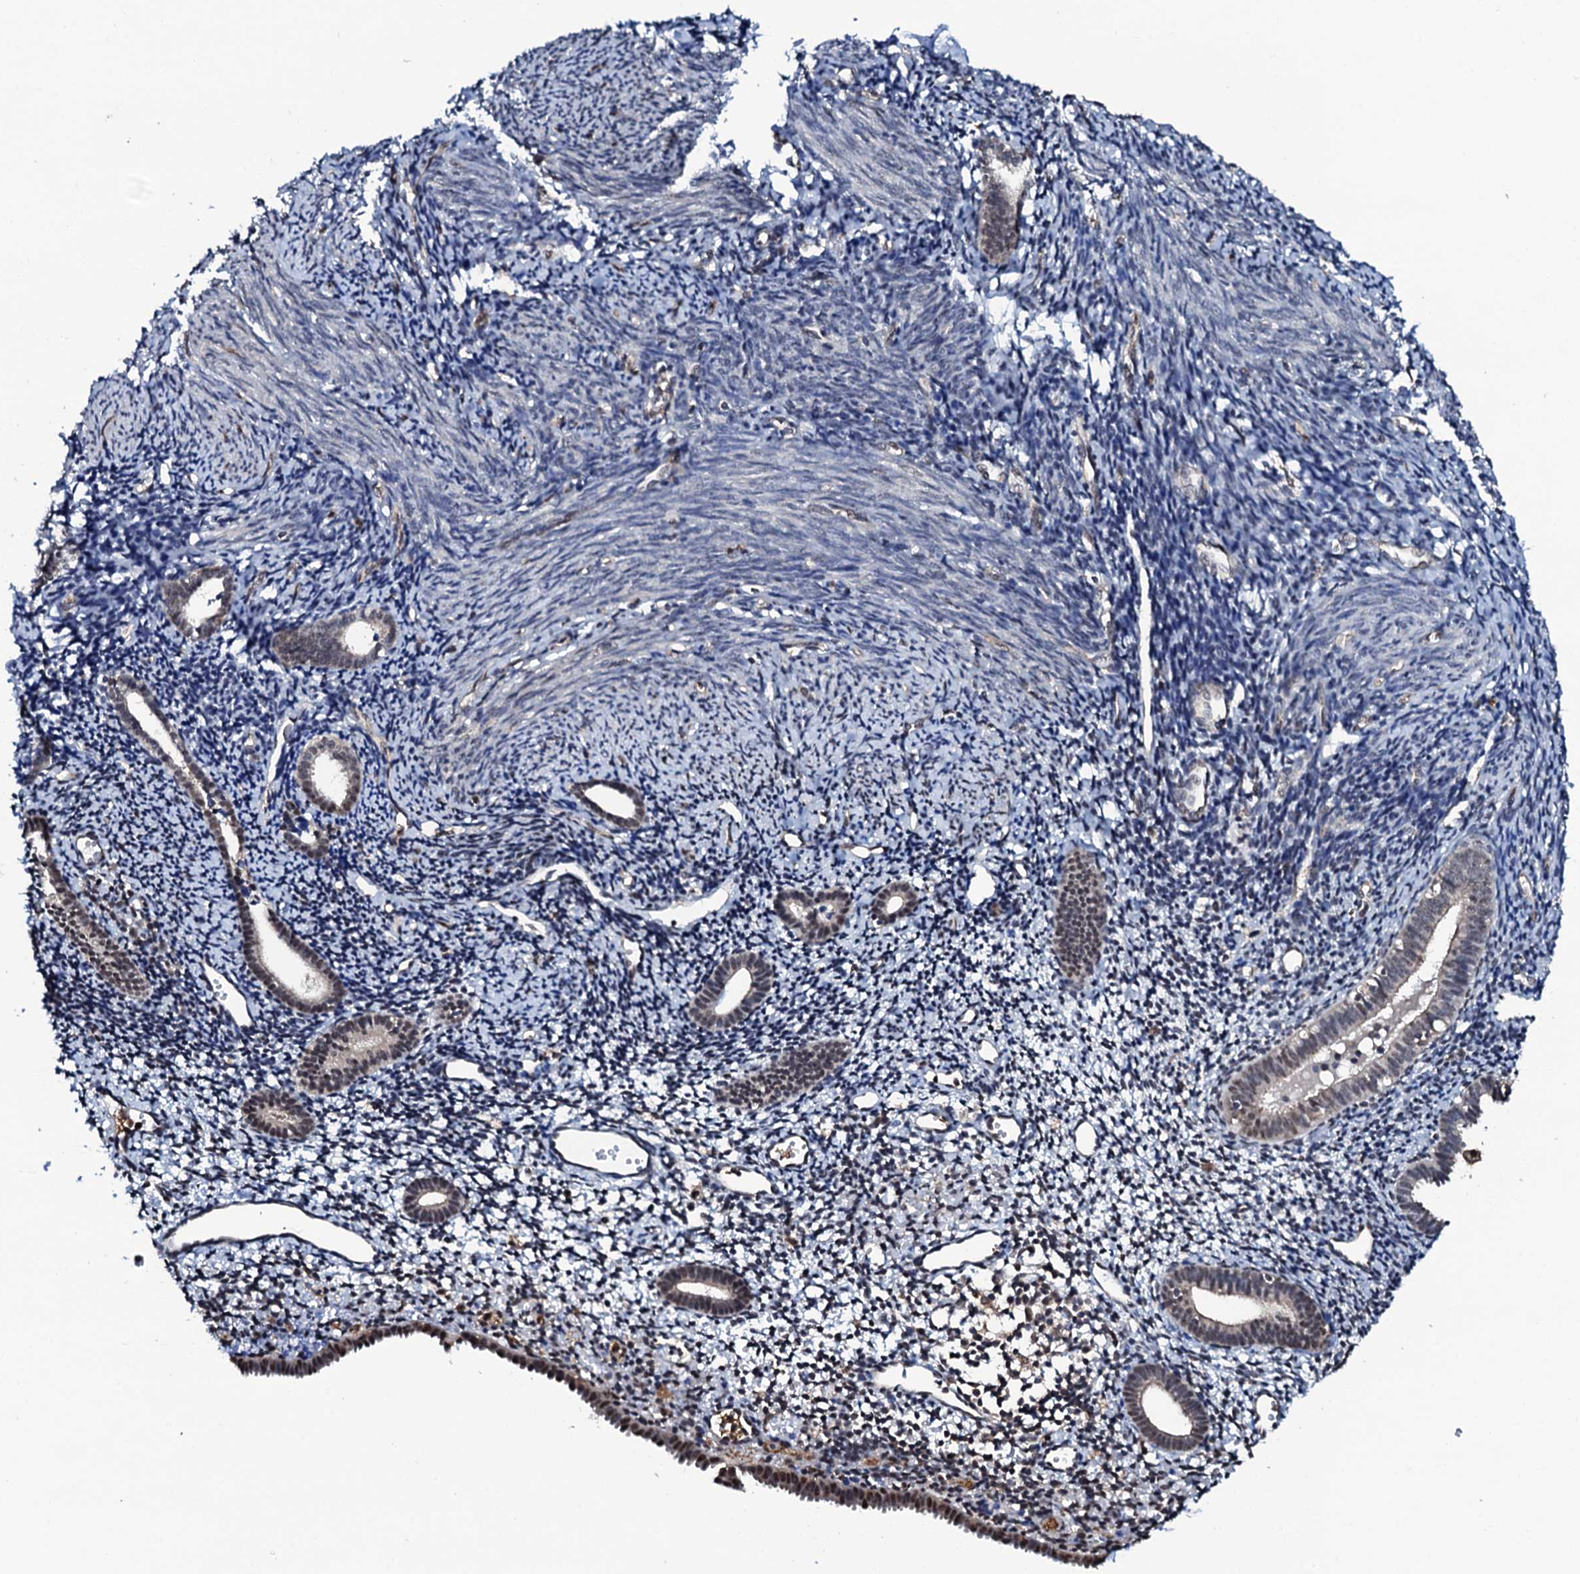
{"staining": {"intensity": "negative", "quantity": "none", "location": "none"}, "tissue": "endometrium", "cell_type": "Cells in endometrial stroma", "image_type": "normal", "snomed": [{"axis": "morphology", "description": "Normal tissue, NOS"}, {"axis": "topography", "description": "Endometrium"}], "caption": "The histopathology image exhibits no significant staining in cells in endometrial stroma of endometrium. (Immunohistochemistry, brightfield microscopy, high magnification).", "gene": "COG6", "patient": {"sex": "female", "age": 56}}